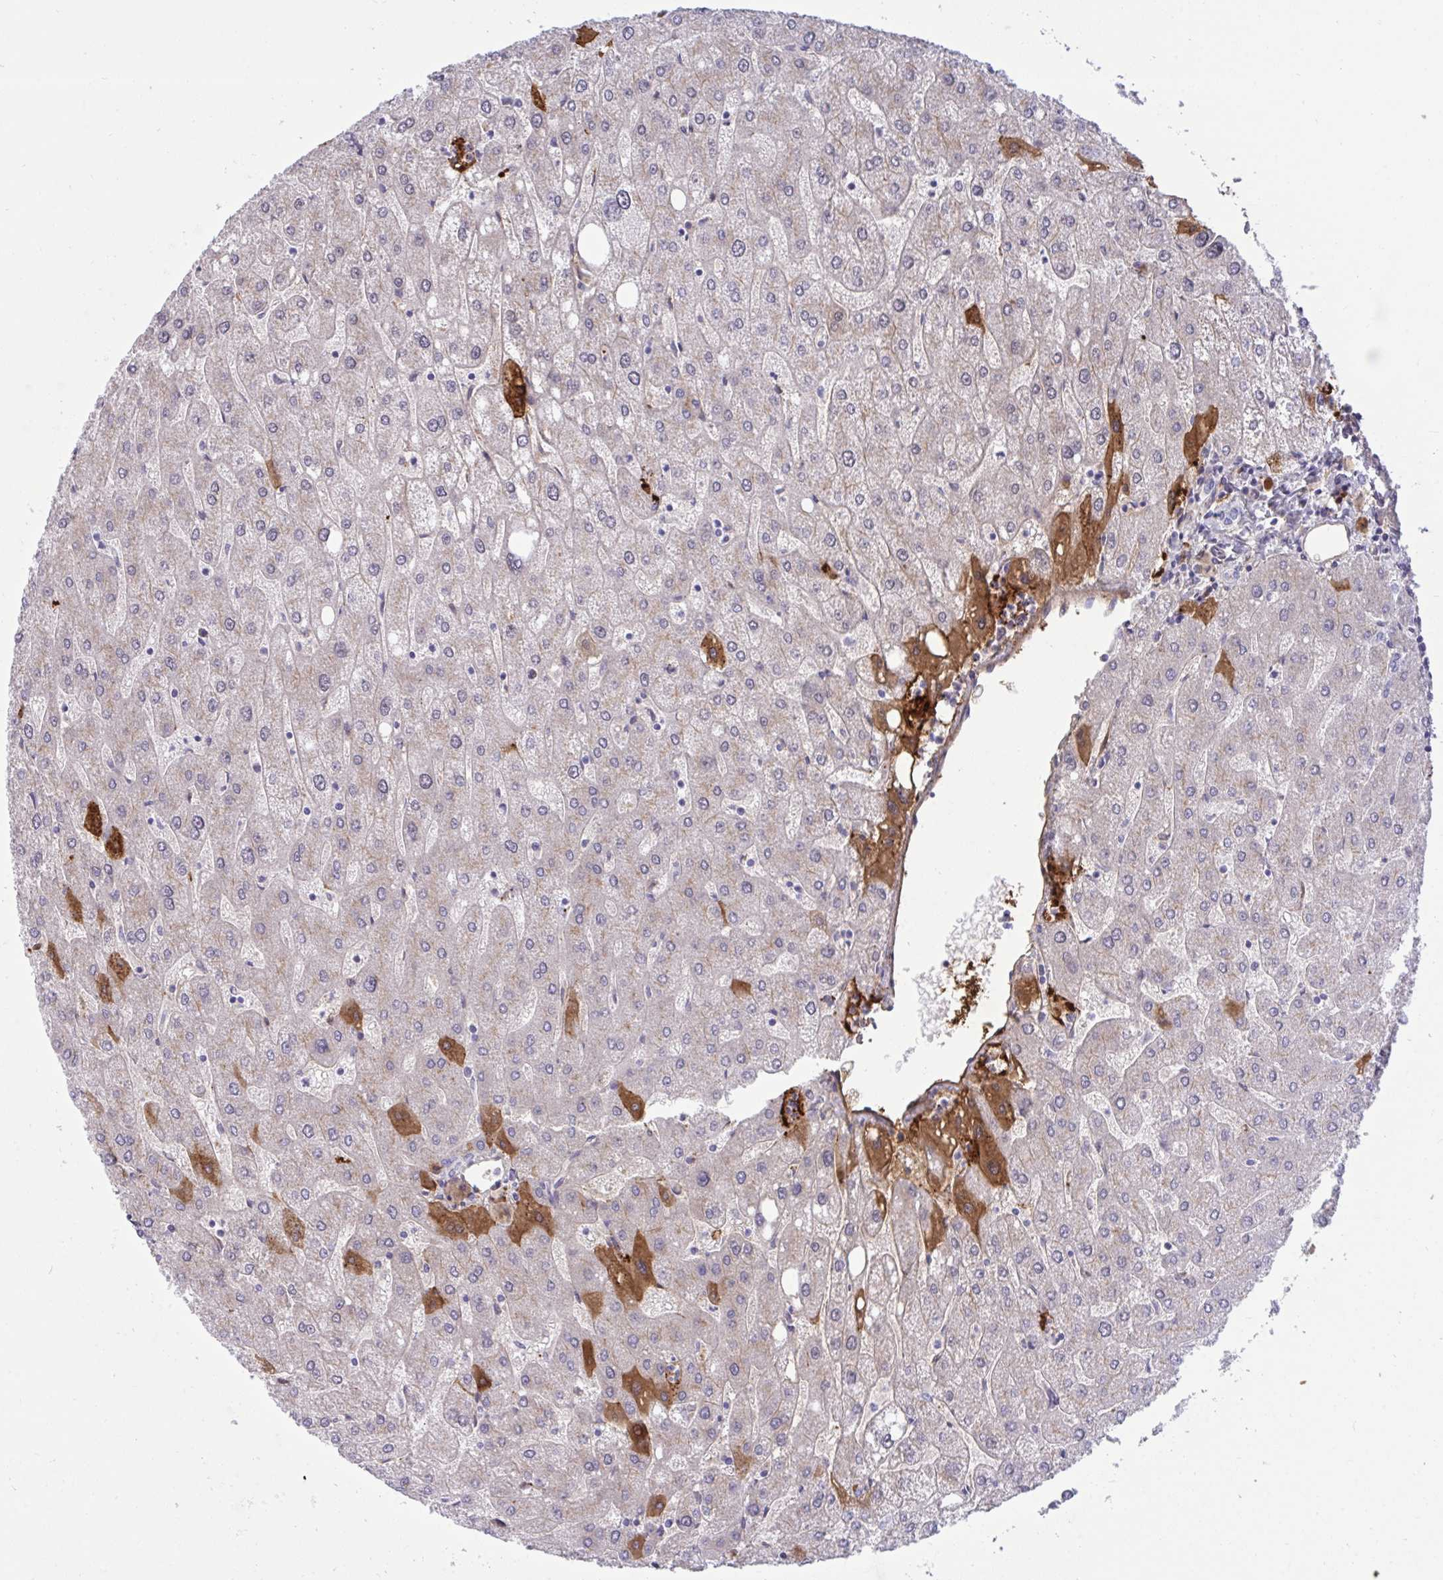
{"staining": {"intensity": "negative", "quantity": "none", "location": "none"}, "tissue": "liver", "cell_type": "Cholangiocytes", "image_type": "normal", "snomed": [{"axis": "morphology", "description": "Normal tissue, NOS"}, {"axis": "topography", "description": "Liver"}], "caption": "Immunohistochemistry (IHC) histopathology image of normal liver stained for a protein (brown), which exhibits no expression in cholangiocytes.", "gene": "F2", "patient": {"sex": "male", "age": 67}}